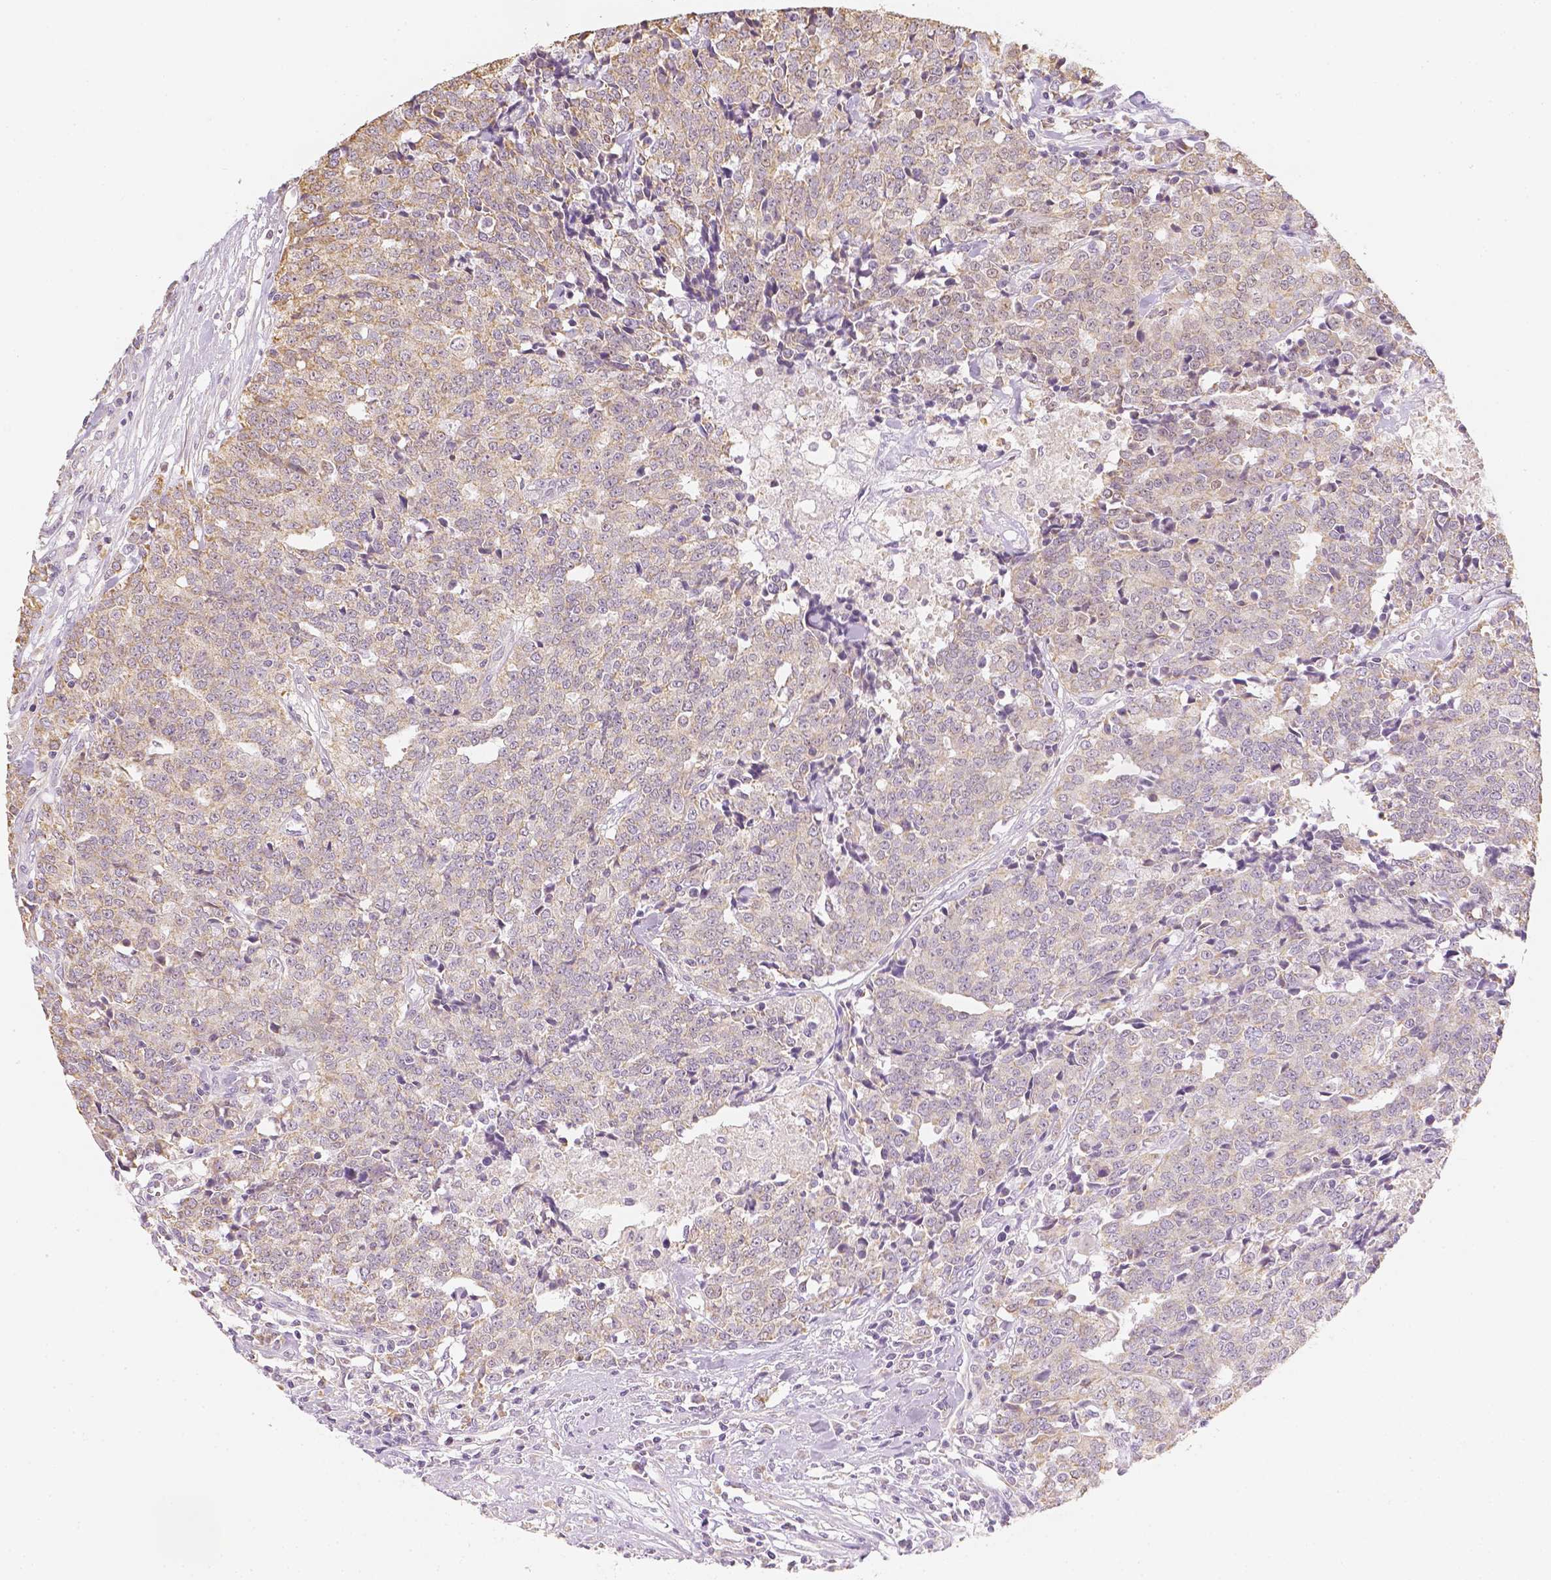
{"staining": {"intensity": "weak", "quantity": ">75%", "location": "cytoplasmic/membranous,nuclear"}, "tissue": "prostate cancer", "cell_type": "Tumor cells", "image_type": "cancer", "snomed": [{"axis": "morphology", "description": "Adenocarcinoma, High grade"}, {"axis": "topography", "description": "Prostate and seminal vesicle, NOS"}], "caption": "Brown immunohistochemical staining in adenocarcinoma (high-grade) (prostate) reveals weak cytoplasmic/membranous and nuclear staining in approximately >75% of tumor cells.", "gene": "NVL", "patient": {"sex": "male", "age": 60}}